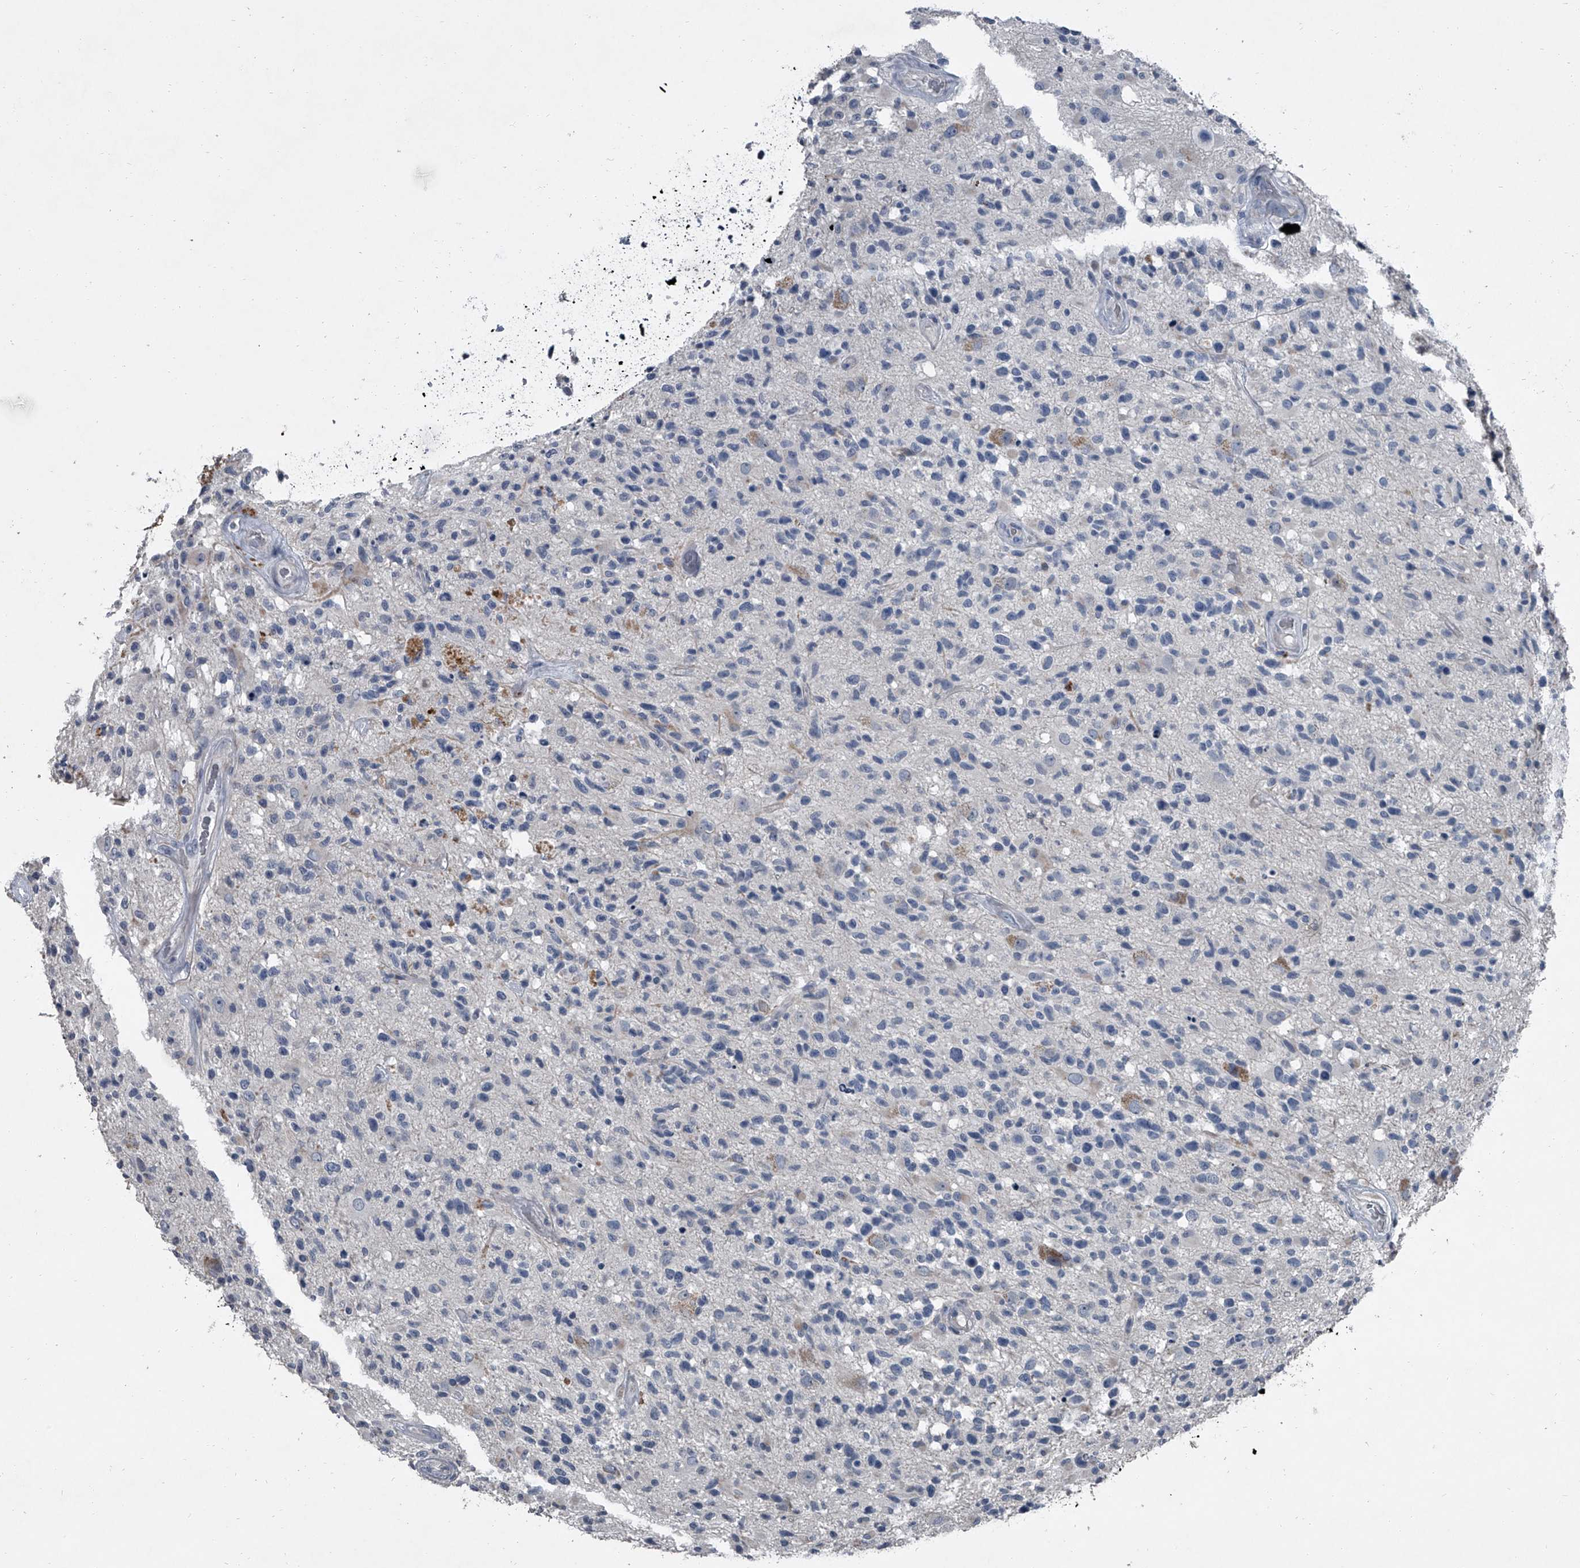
{"staining": {"intensity": "negative", "quantity": "none", "location": "none"}, "tissue": "glioma", "cell_type": "Tumor cells", "image_type": "cancer", "snomed": [{"axis": "morphology", "description": "Glioma, malignant, High grade"}, {"axis": "morphology", "description": "Glioblastoma, NOS"}, {"axis": "topography", "description": "Brain"}], "caption": "The photomicrograph reveals no staining of tumor cells in malignant glioma (high-grade).", "gene": "HEPHL1", "patient": {"sex": "male", "age": 60}}